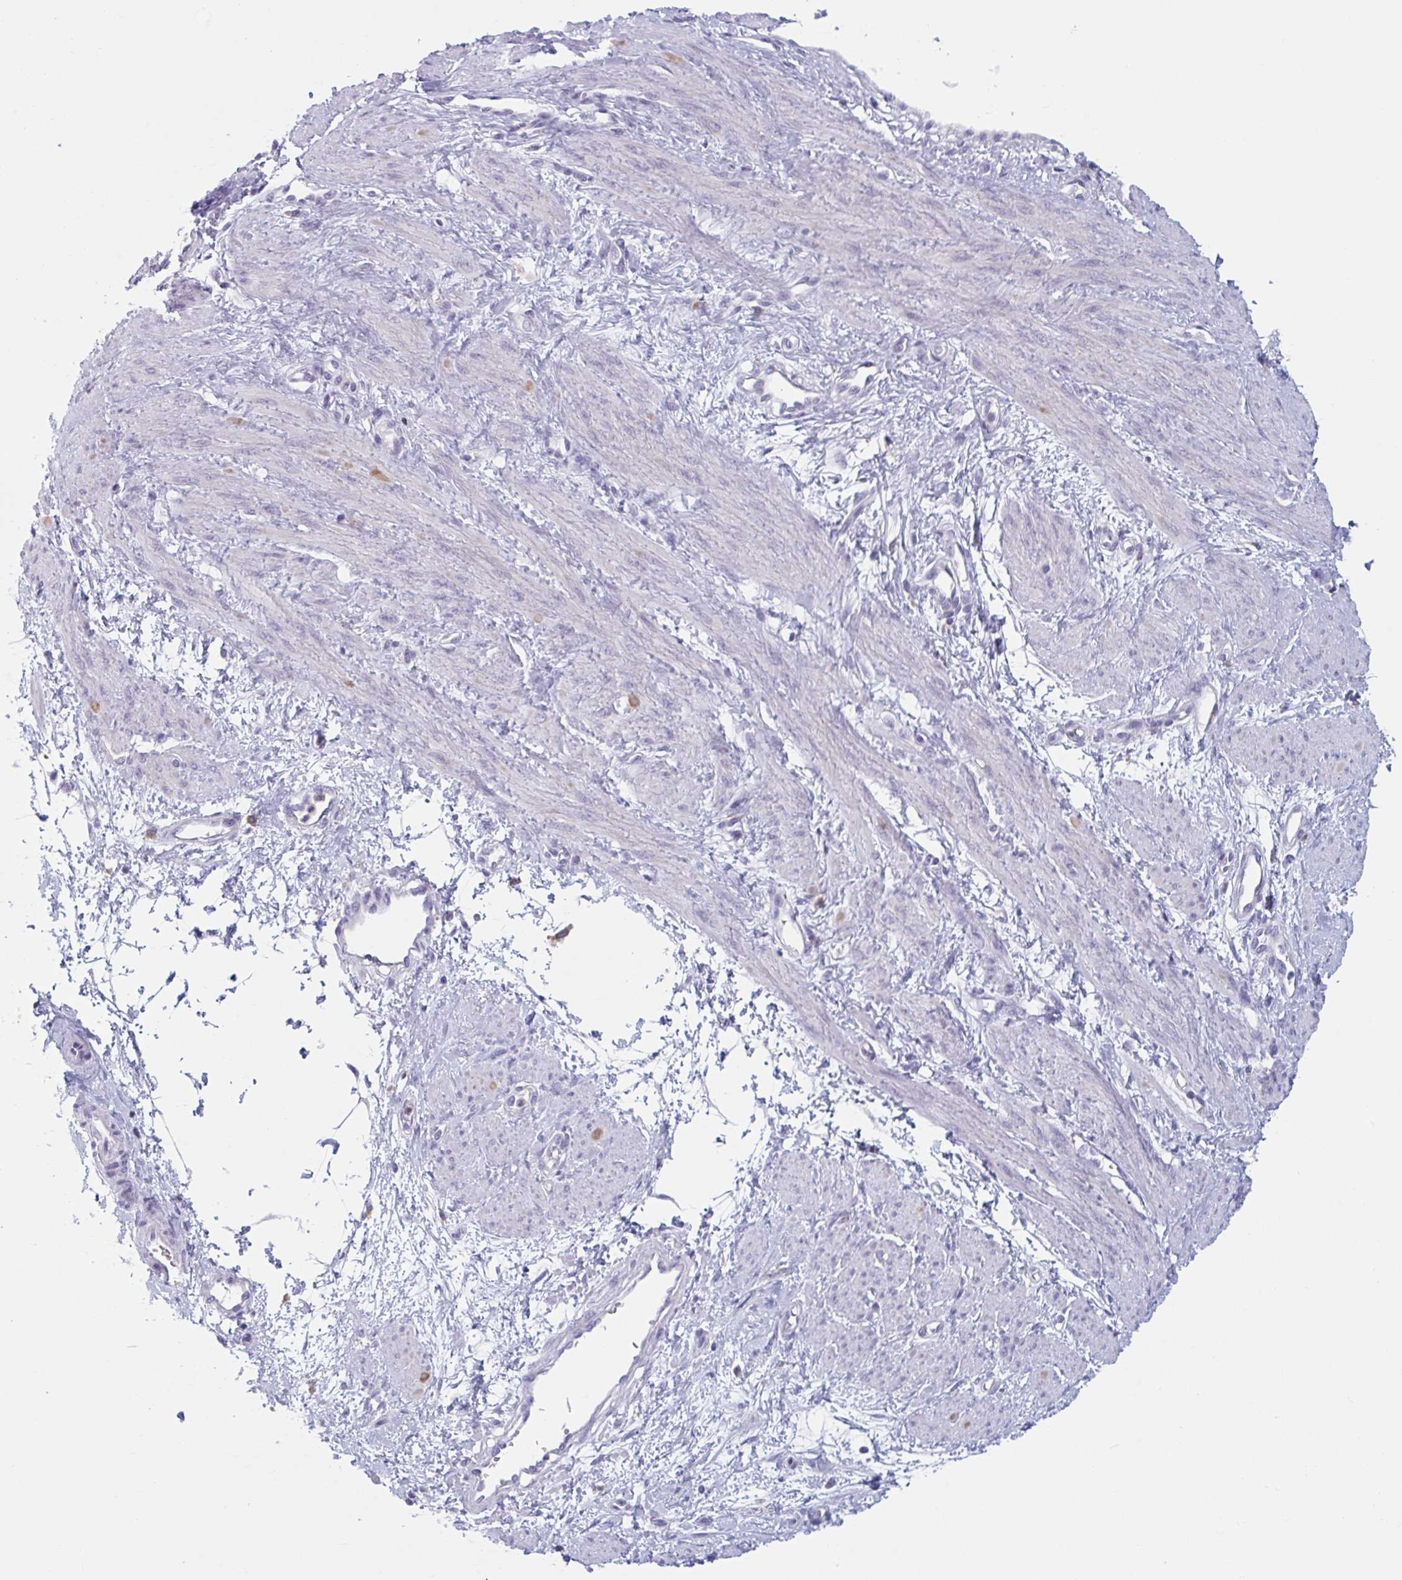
{"staining": {"intensity": "negative", "quantity": "none", "location": "none"}, "tissue": "smooth muscle", "cell_type": "Smooth muscle cells", "image_type": "normal", "snomed": [{"axis": "morphology", "description": "Normal tissue, NOS"}, {"axis": "topography", "description": "Smooth muscle"}, {"axis": "topography", "description": "Uterus"}], "caption": "An immunohistochemistry histopathology image of normal smooth muscle is shown. There is no staining in smooth muscle cells of smooth muscle.", "gene": "NIPSNAP1", "patient": {"sex": "female", "age": 39}}